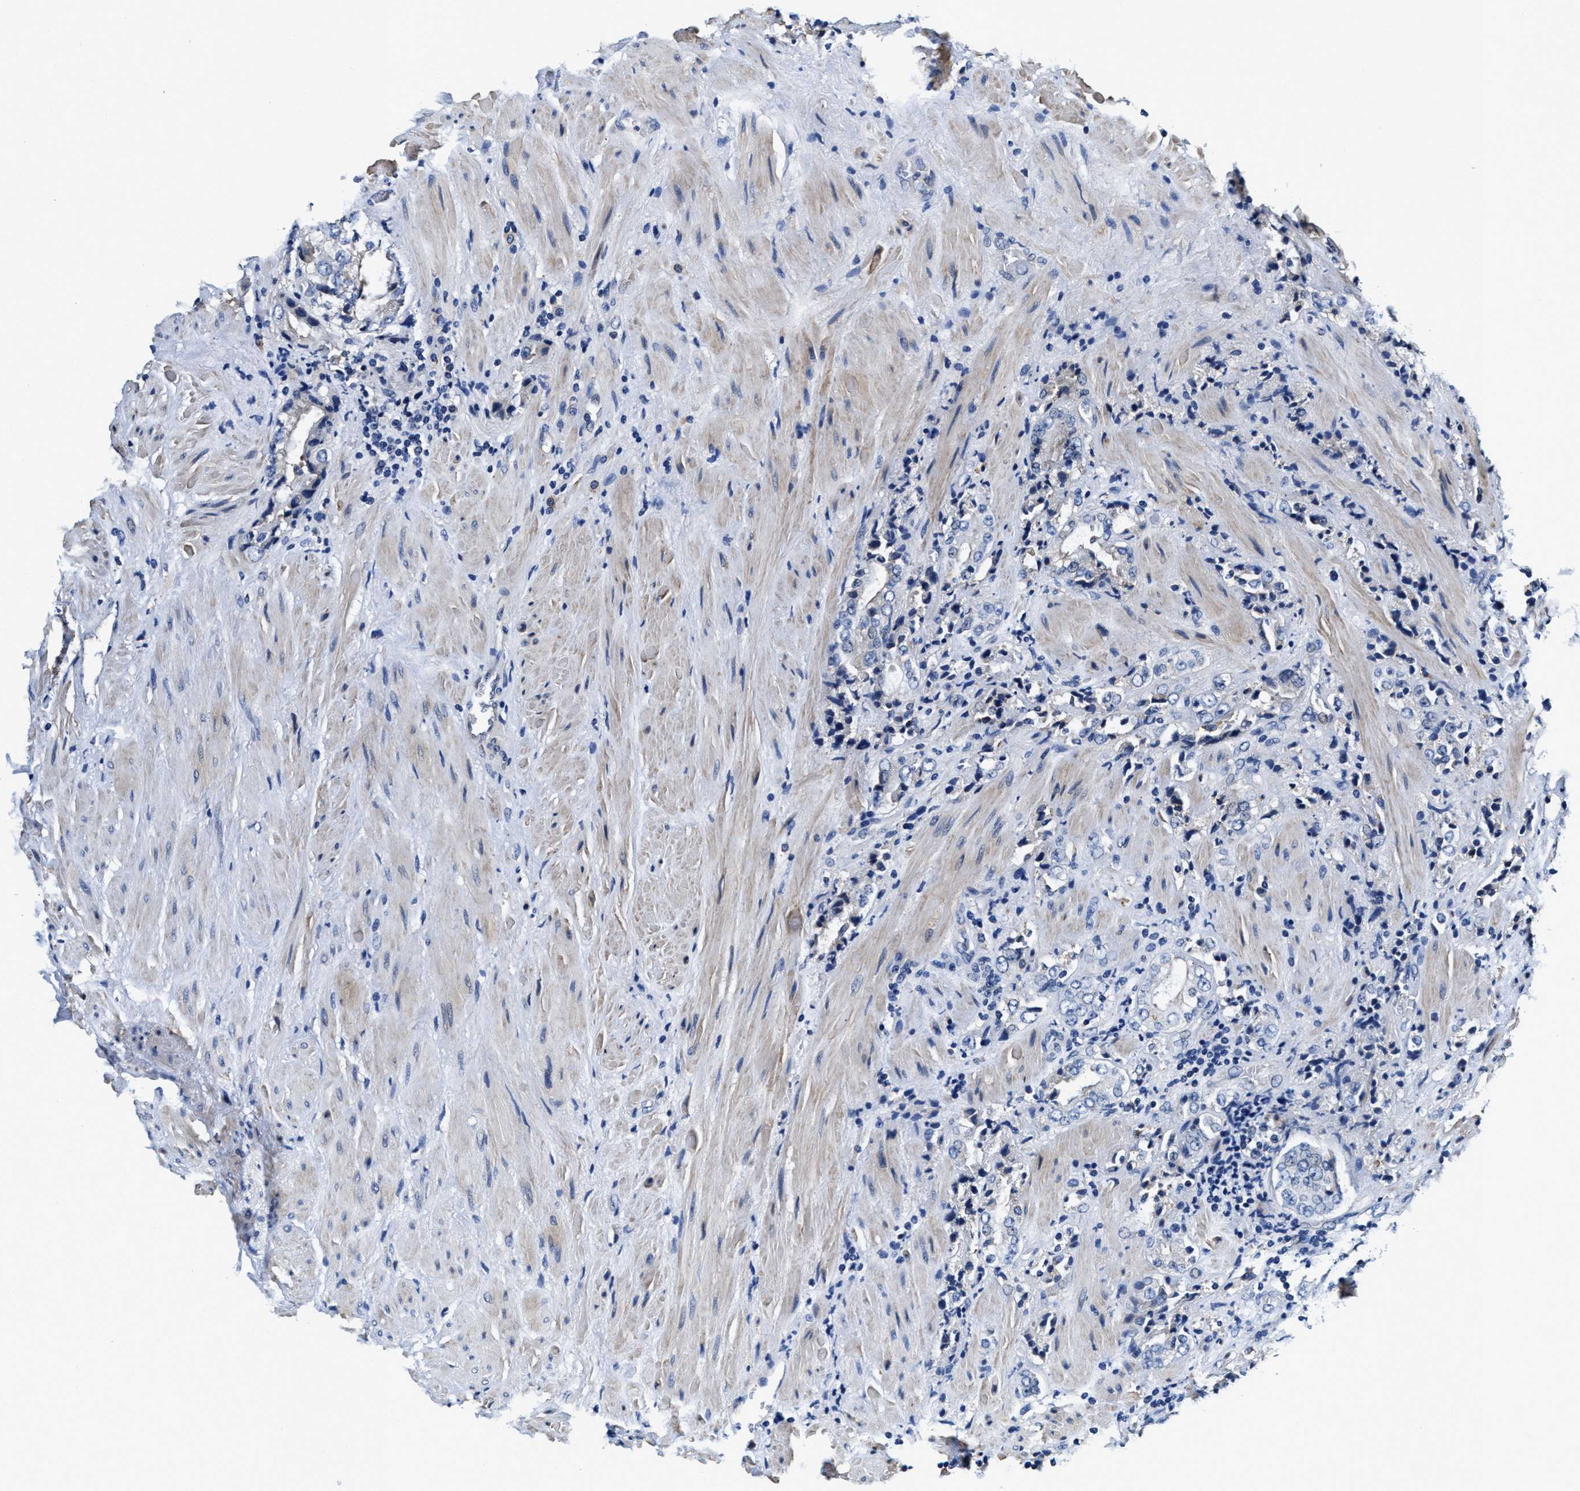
{"staining": {"intensity": "negative", "quantity": "none", "location": "none"}, "tissue": "prostate cancer", "cell_type": "Tumor cells", "image_type": "cancer", "snomed": [{"axis": "morphology", "description": "Adenocarcinoma, High grade"}, {"axis": "topography", "description": "Prostate"}], "caption": "Tumor cells show no significant protein expression in high-grade adenocarcinoma (prostate). The staining is performed using DAB (3,3'-diaminobenzidine) brown chromogen with nuclei counter-stained in using hematoxylin.", "gene": "ANKIB1", "patient": {"sex": "male", "age": 61}}